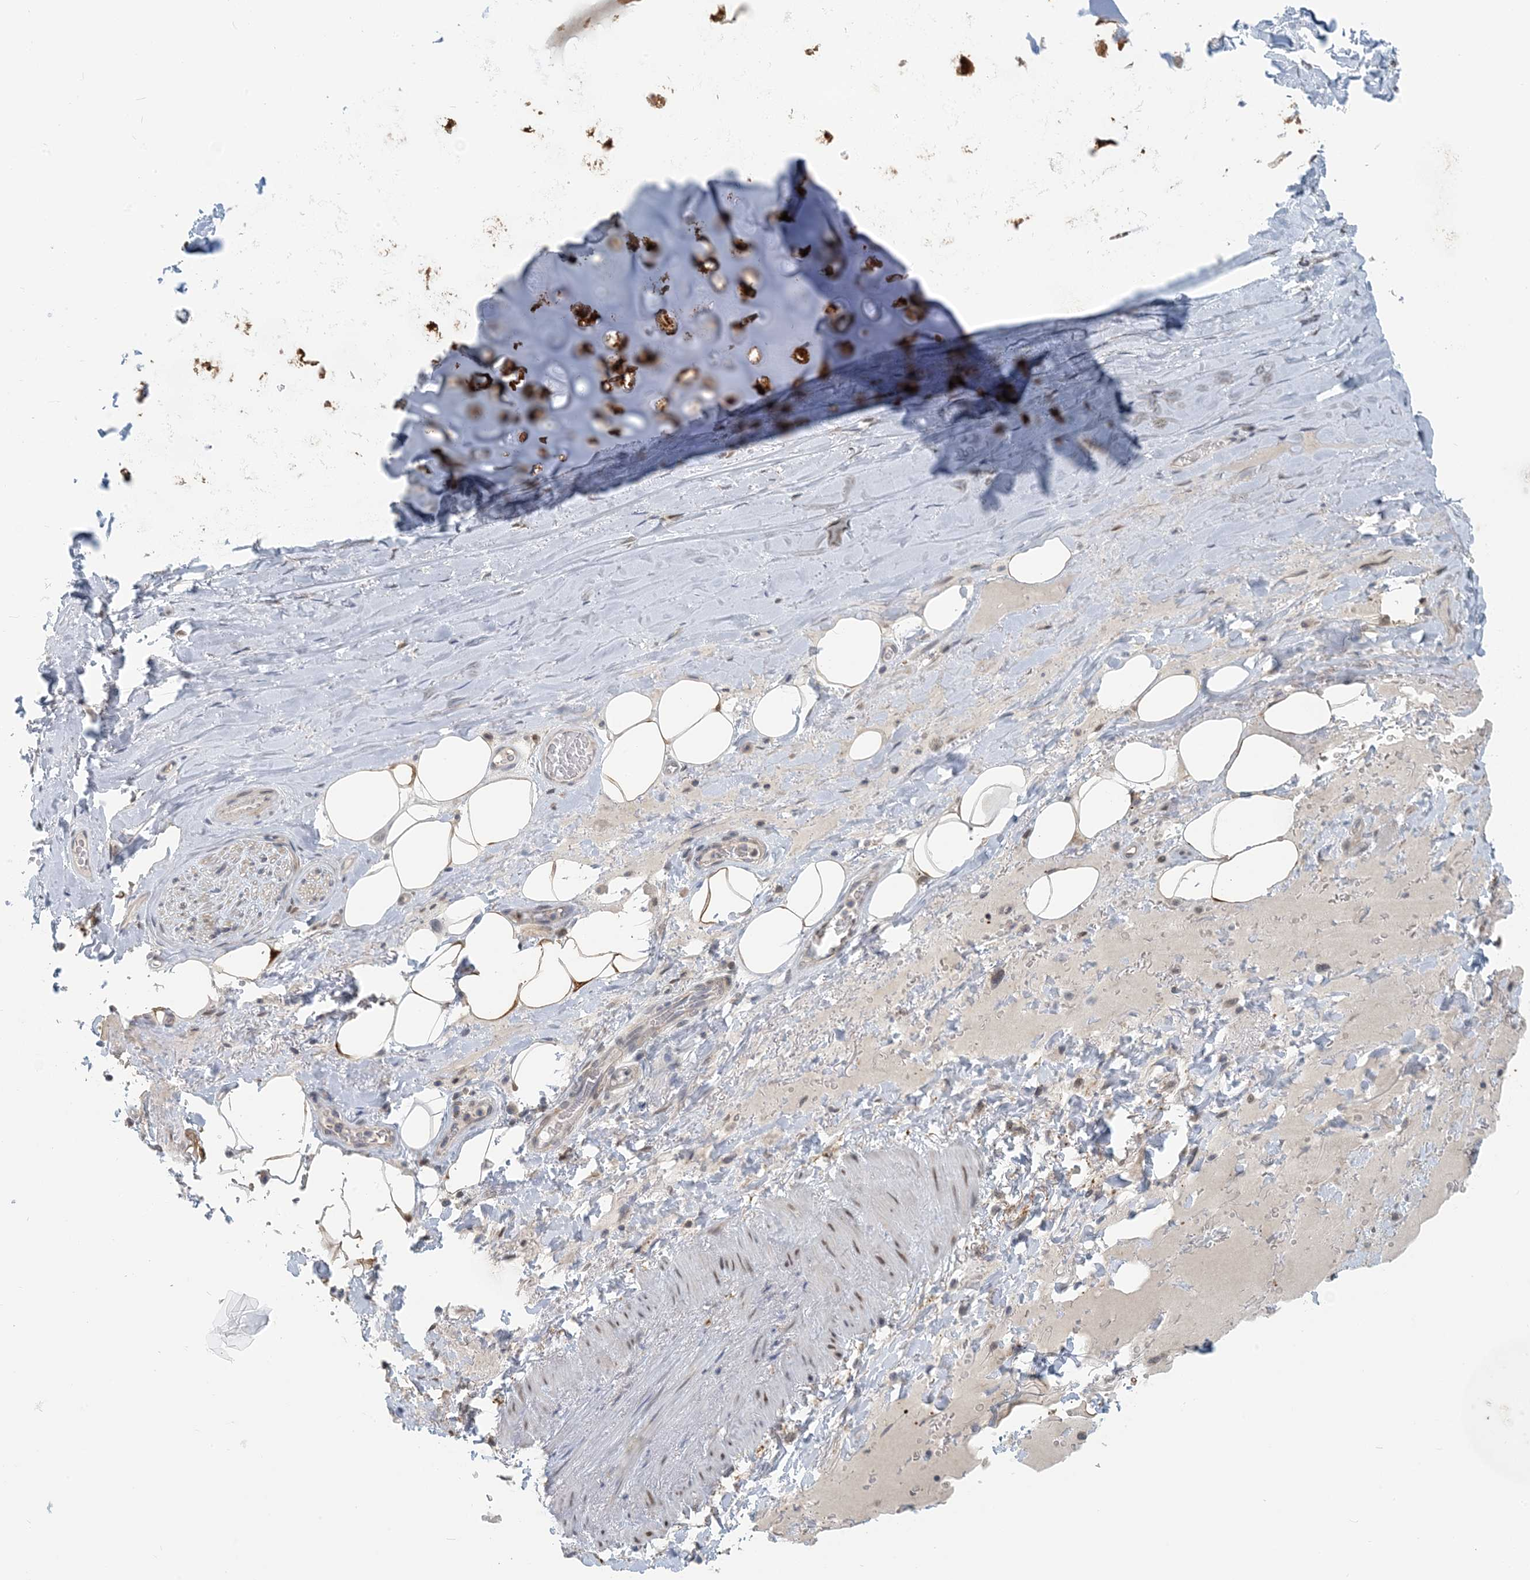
{"staining": {"intensity": "moderate", "quantity": "25%-75%", "location": "cytoplasmic/membranous"}, "tissue": "adipose tissue", "cell_type": "Adipocytes", "image_type": "normal", "snomed": [{"axis": "morphology", "description": "Normal tissue, NOS"}, {"axis": "topography", "description": "Cartilage tissue"}], "caption": "Immunohistochemical staining of benign adipose tissue demonstrates 25%-75% levels of moderate cytoplasmic/membranous protein staining in approximately 25%-75% of adipocytes.", "gene": "ZC3H12A", "patient": {"sex": "female", "age": 63}}